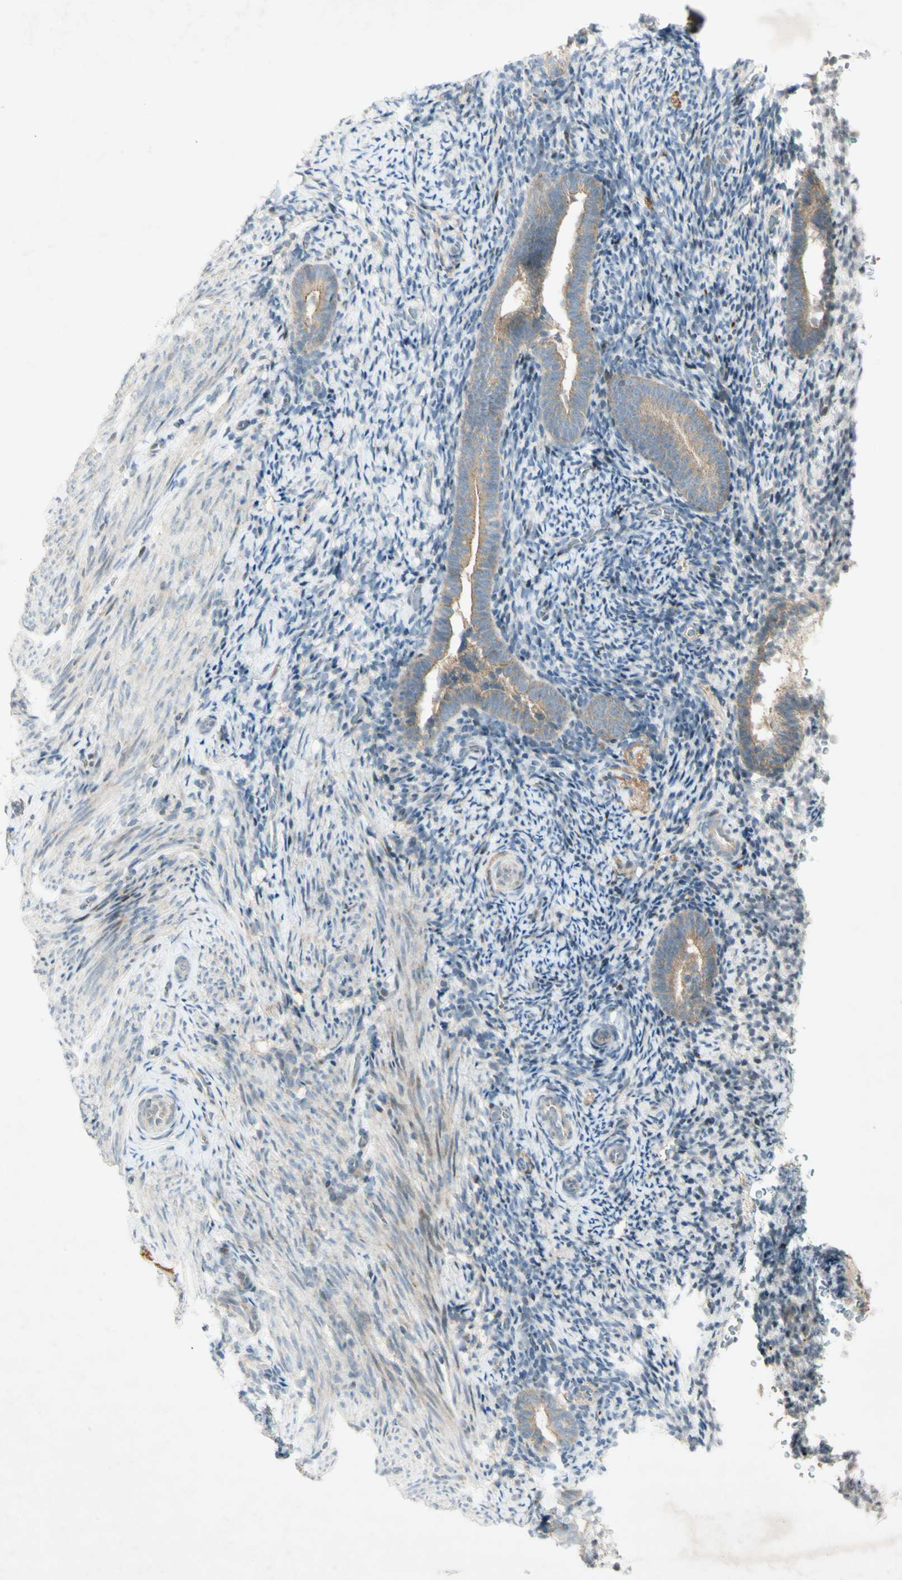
{"staining": {"intensity": "weak", "quantity": "<25%", "location": "cytoplasmic/membranous"}, "tissue": "endometrium", "cell_type": "Cells in endometrial stroma", "image_type": "normal", "snomed": [{"axis": "morphology", "description": "Normal tissue, NOS"}, {"axis": "topography", "description": "Endometrium"}], "caption": "Cells in endometrial stroma are negative for brown protein staining in benign endometrium. The staining was performed using DAB (3,3'-diaminobenzidine) to visualize the protein expression in brown, while the nuclei were stained in blue with hematoxylin (Magnification: 20x).", "gene": "ETF1", "patient": {"sex": "female", "age": 51}}